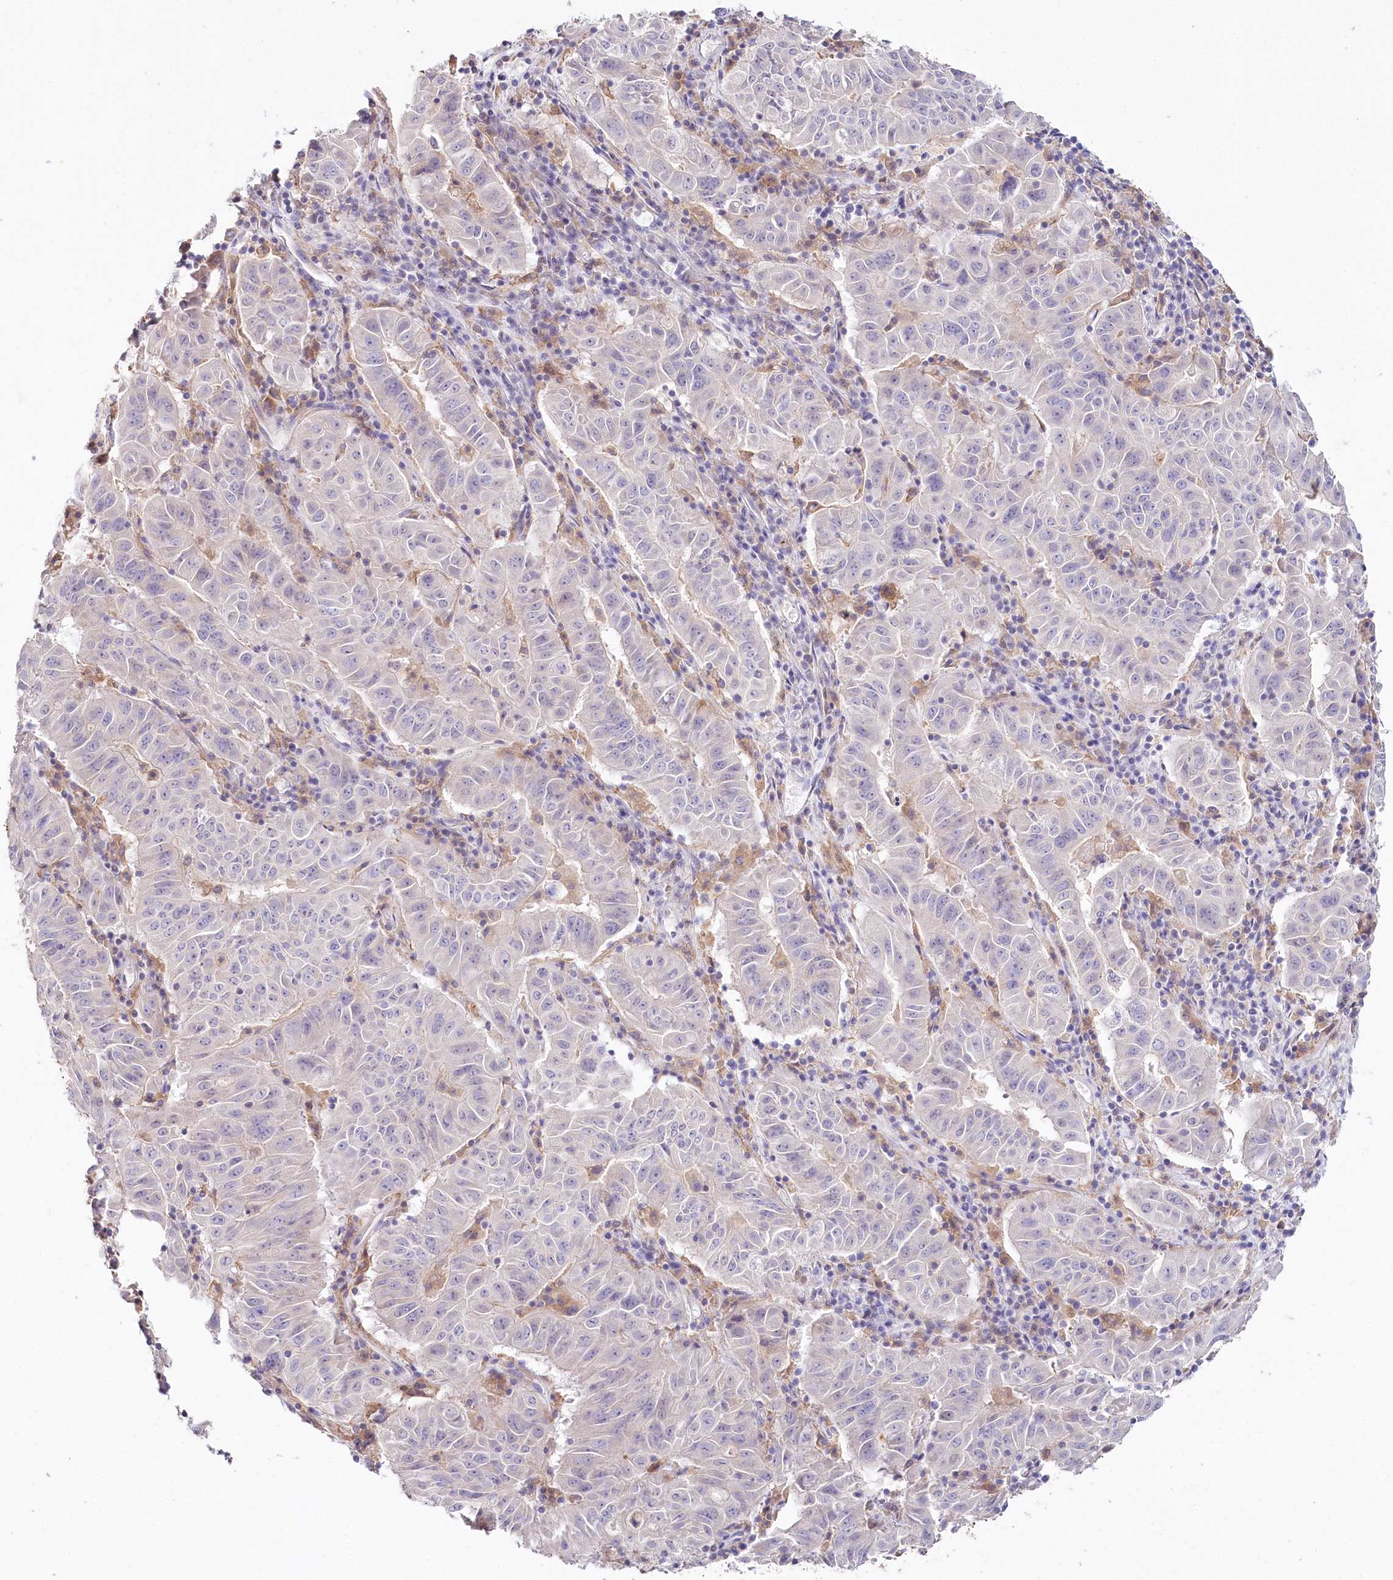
{"staining": {"intensity": "negative", "quantity": "none", "location": "none"}, "tissue": "pancreatic cancer", "cell_type": "Tumor cells", "image_type": "cancer", "snomed": [{"axis": "morphology", "description": "Adenocarcinoma, NOS"}, {"axis": "topography", "description": "Pancreas"}], "caption": "Image shows no protein staining in tumor cells of adenocarcinoma (pancreatic) tissue. (IHC, brightfield microscopy, high magnification).", "gene": "DAPK1", "patient": {"sex": "male", "age": 63}}